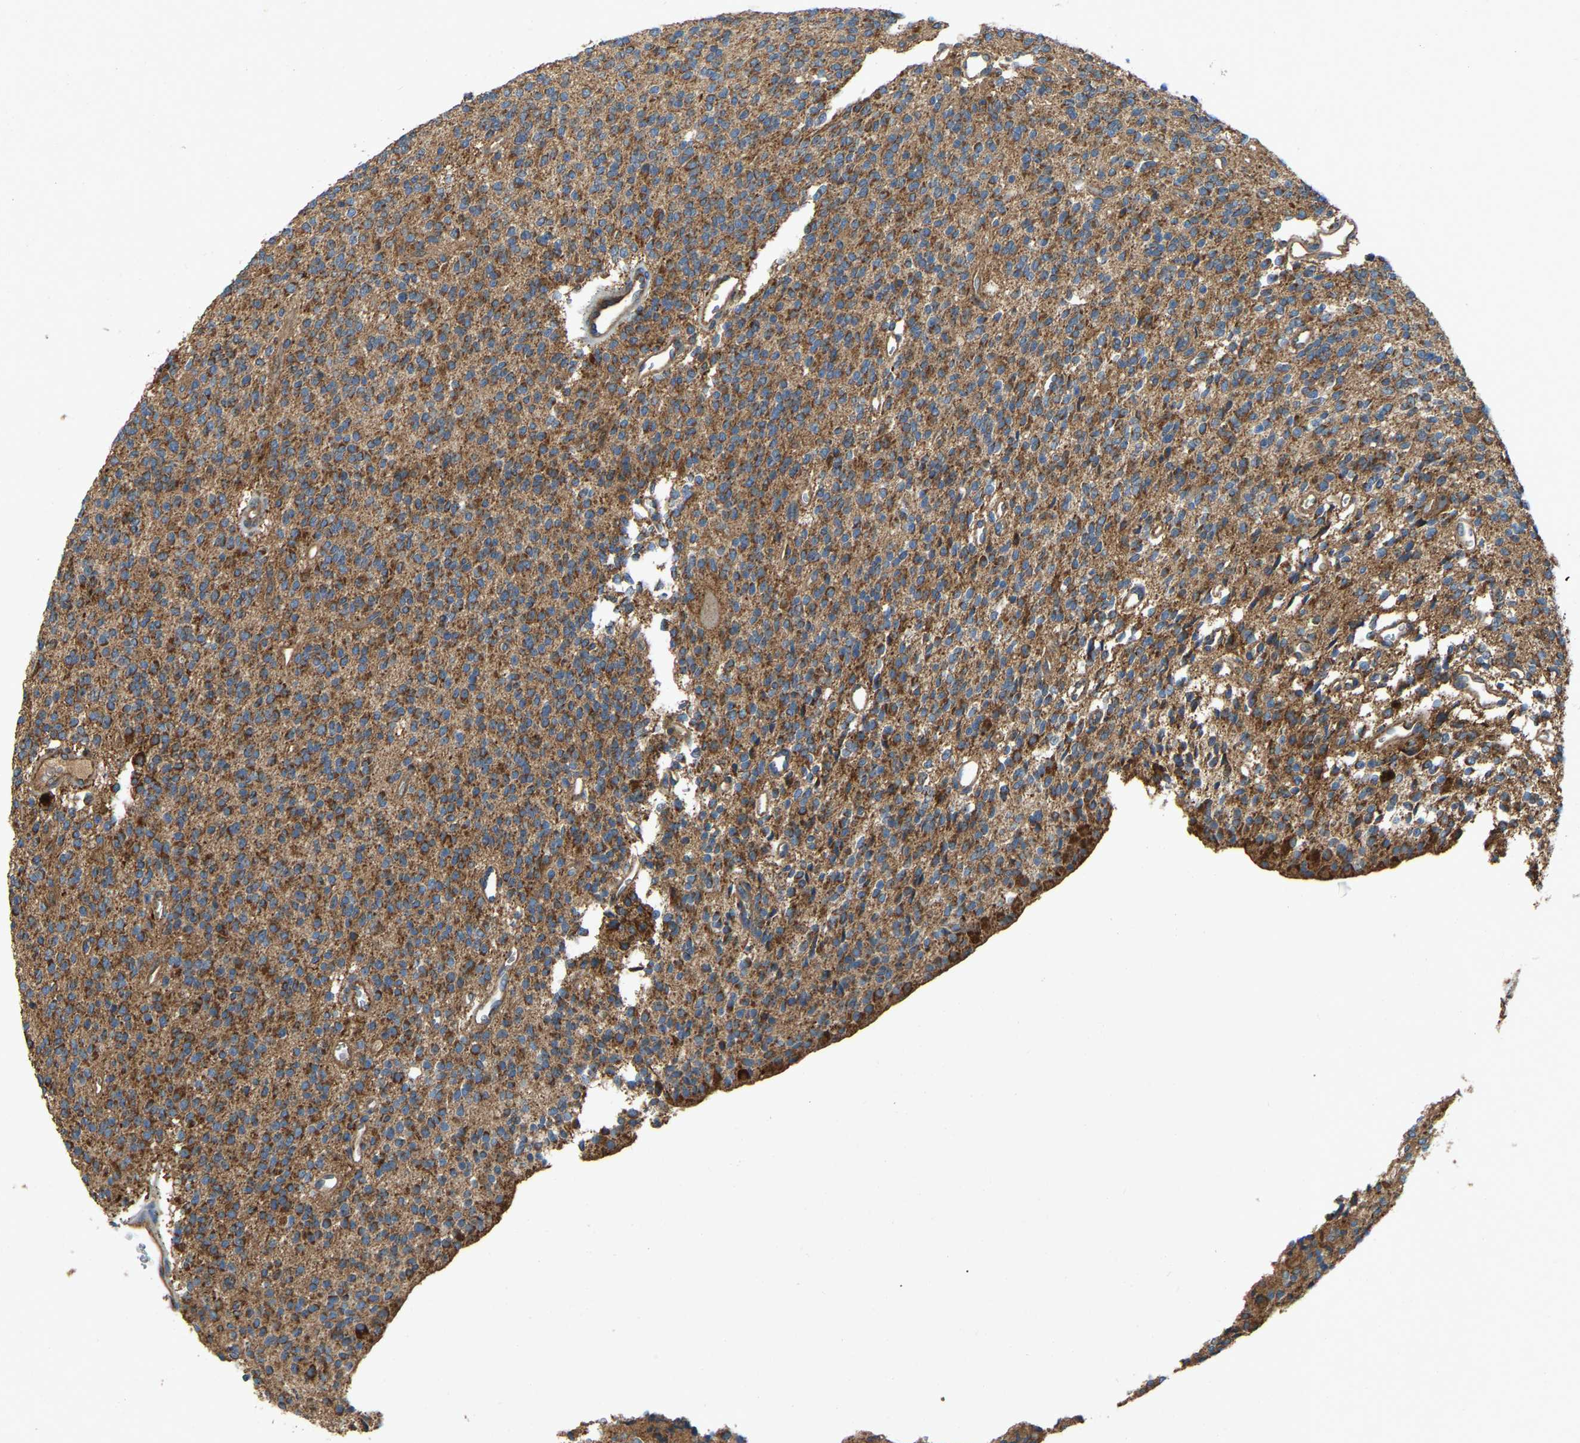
{"staining": {"intensity": "strong", "quantity": ">75%", "location": "cytoplasmic/membranous"}, "tissue": "glioma", "cell_type": "Tumor cells", "image_type": "cancer", "snomed": [{"axis": "morphology", "description": "Glioma, malignant, High grade"}, {"axis": "topography", "description": "Brain"}], "caption": "Protein expression analysis of human high-grade glioma (malignant) reveals strong cytoplasmic/membranous positivity in about >75% of tumor cells.", "gene": "SAMD9L", "patient": {"sex": "male", "age": 34}}